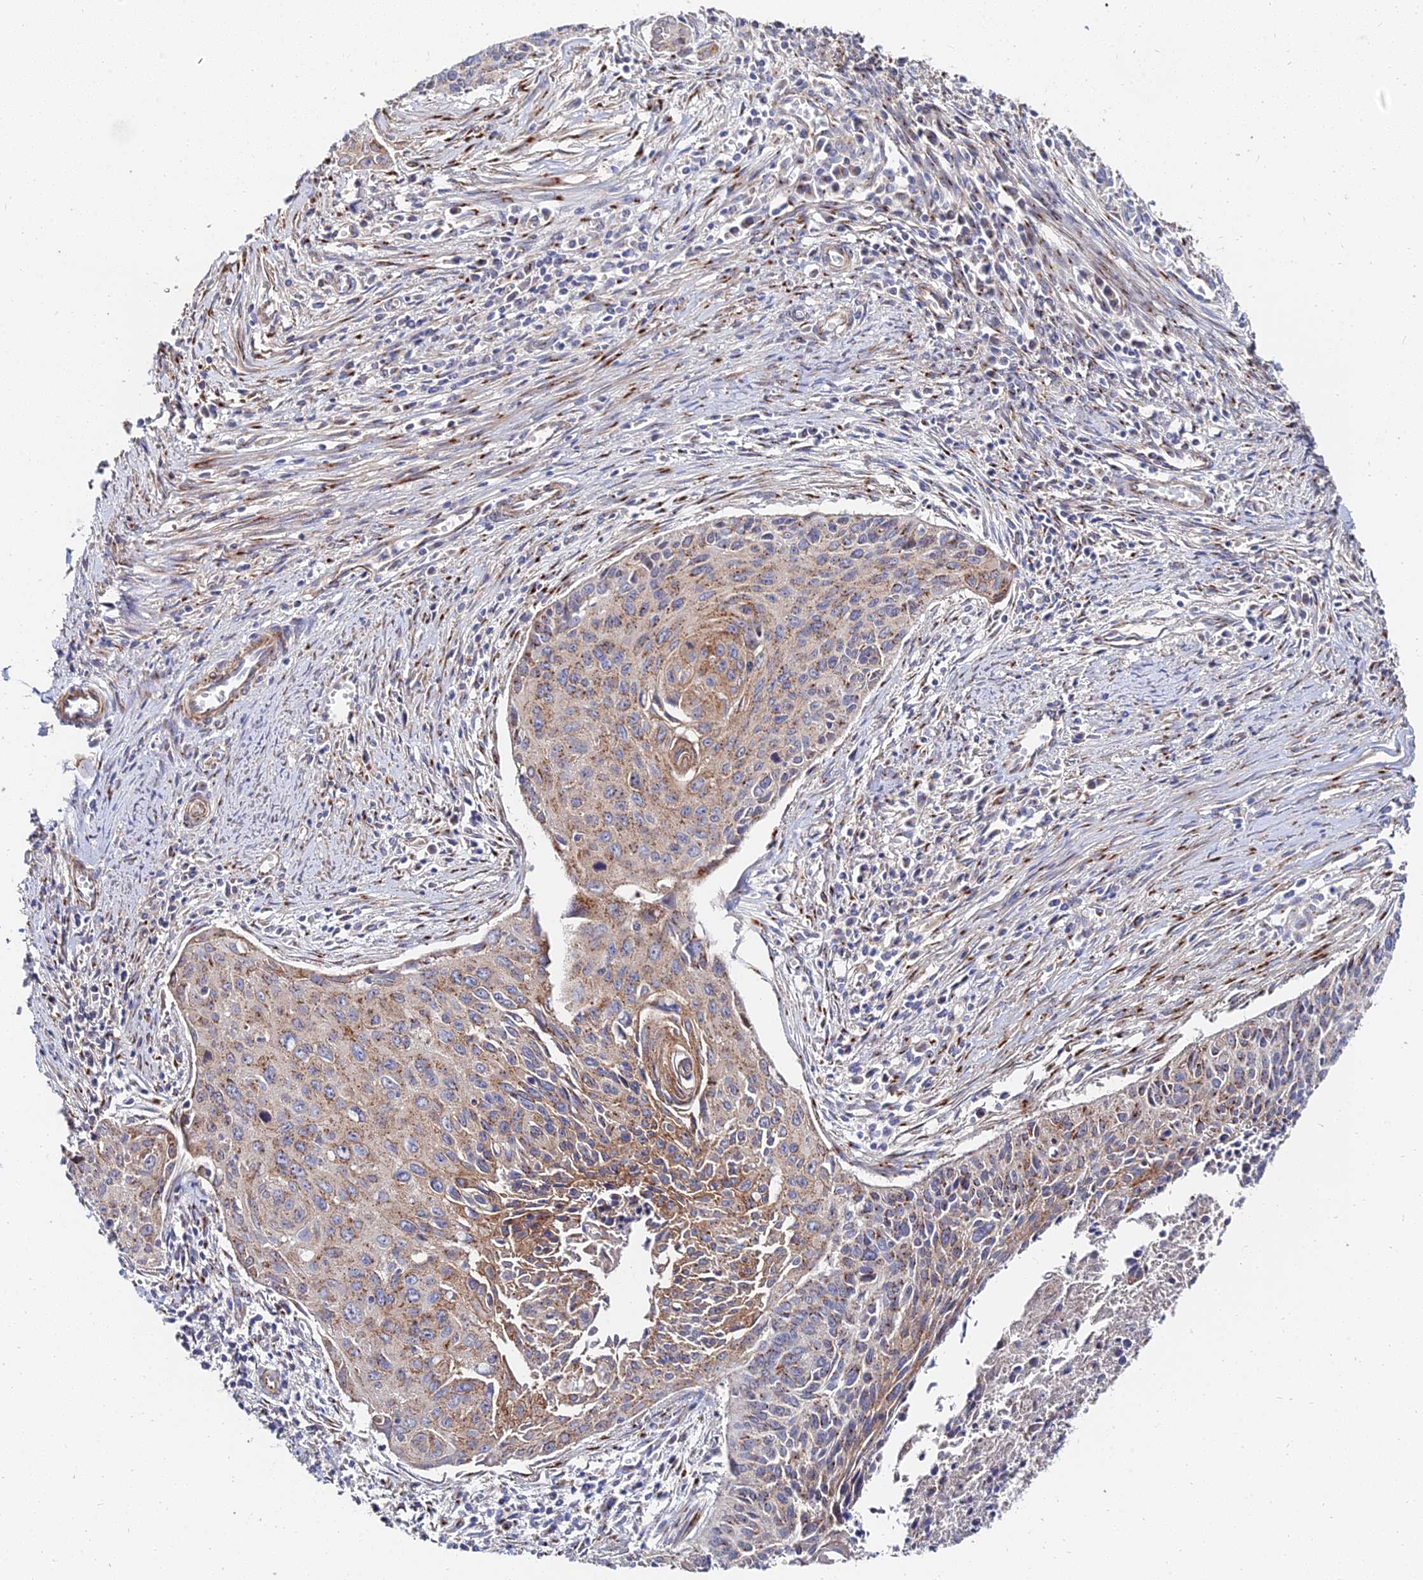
{"staining": {"intensity": "moderate", "quantity": ">75%", "location": "cytoplasmic/membranous"}, "tissue": "cervical cancer", "cell_type": "Tumor cells", "image_type": "cancer", "snomed": [{"axis": "morphology", "description": "Squamous cell carcinoma, NOS"}, {"axis": "topography", "description": "Cervix"}], "caption": "Protein staining demonstrates moderate cytoplasmic/membranous positivity in about >75% of tumor cells in squamous cell carcinoma (cervical).", "gene": "BORCS8", "patient": {"sex": "female", "age": 55}}